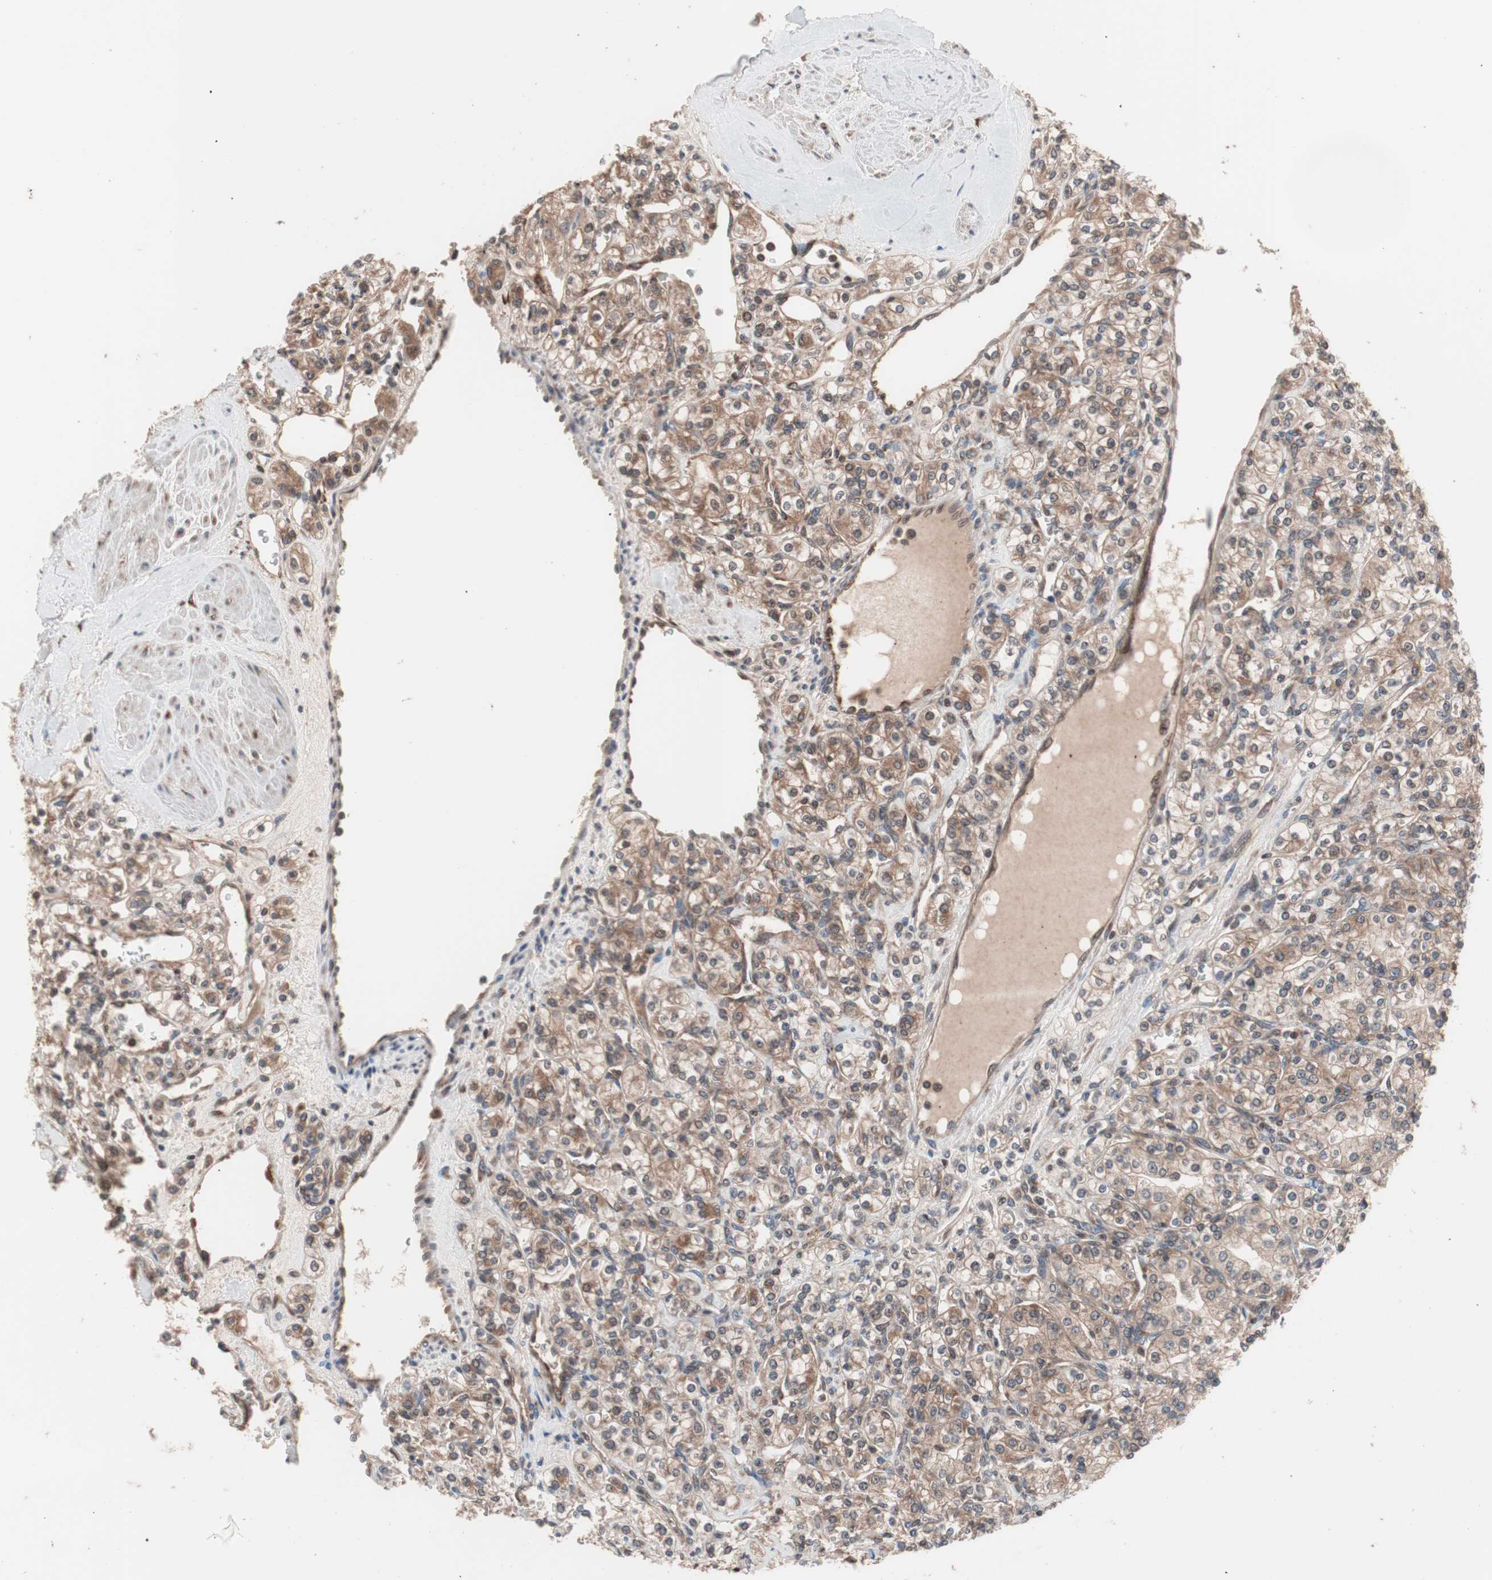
{"staining": {"intensity": "weak", "quantity": "25%-75%", "location": "cytoplasmic/membranous,nuclear"}, "tissue": "renal cancer", "cell_type": "Tumor cells", "image_type": "cancer", "snomed": [{"axis": "morphology", "description": "Adenocarcinoma, NOS"}, {"axis": "topography", "description": "Kidney"}], "caption": "IHC of human renal cancer demonstrates low levels of weak cytoplasmic/membranous and nuclear expression in approximately 25%-75% of tumor cells. Using DAB (brown) and hematoxylin (blue) stains, captured at high magnification using brightfield microscopy.", "gene": "IRS1", "patient": {"sex": "male", "age": 77}}